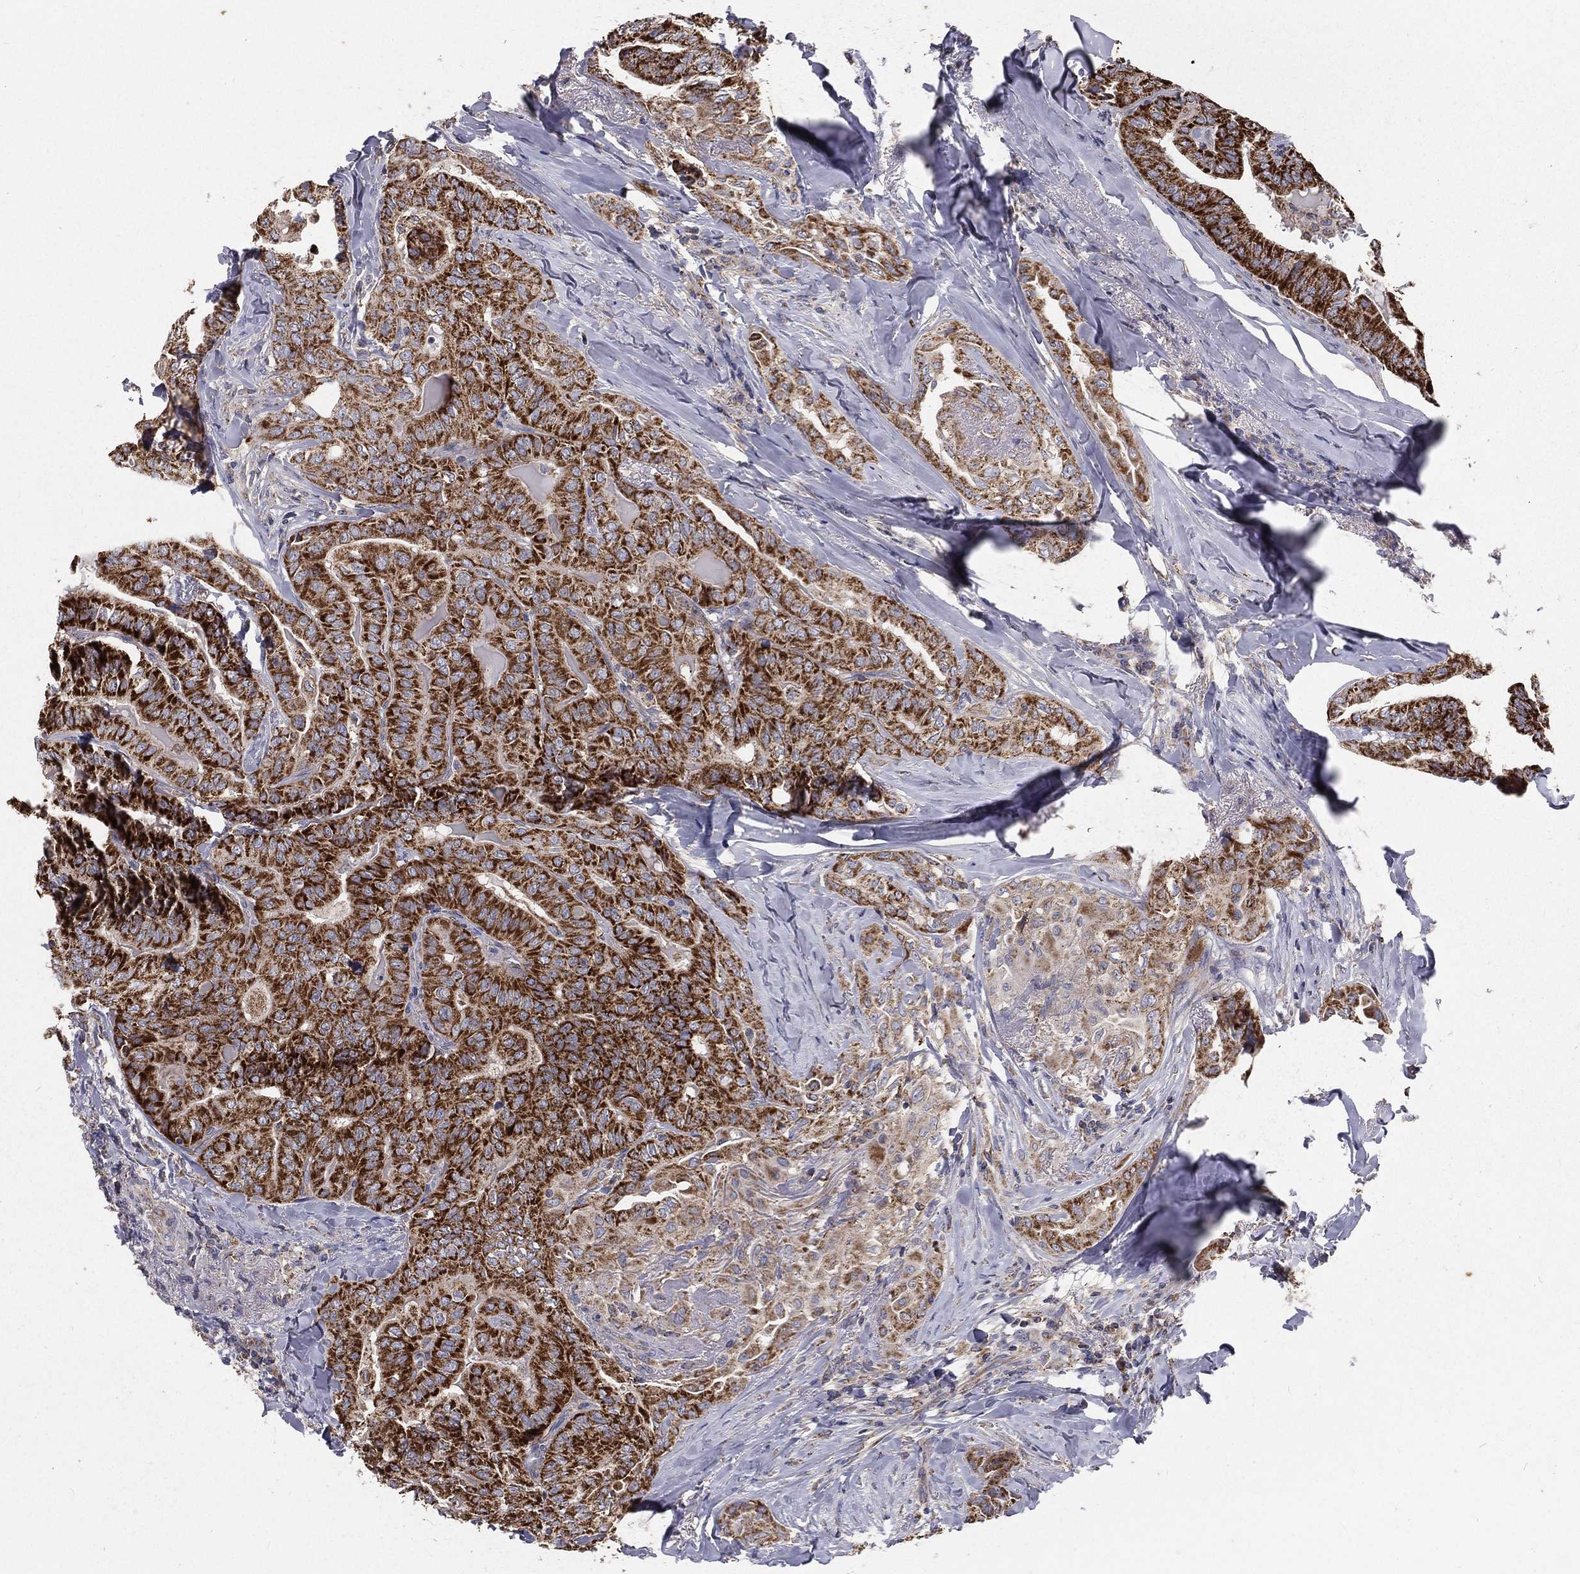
{"staining": {"intensity": "strong", "quantity": ">75%", "location": "cytoplasmic/membranous"}, "tissue": "thyroid cancer", "cell_type": "Tumor cells", "image_type": "cancer", "snomed": [{"axis": "morphology", "description": "Papillary adenocarcinoma, NOS"}, {"axis": "topography", "description": "Thyroid gland"}], "caption": "Thyroid papillary adenocarcinoma was stained to show a protein in brown. There is high levels of strong cytoplasmic/membranous positivity in approximately >75% of tumor cells.", "gene": "HADH", "patient": {"sex": "female", "age": 68}}